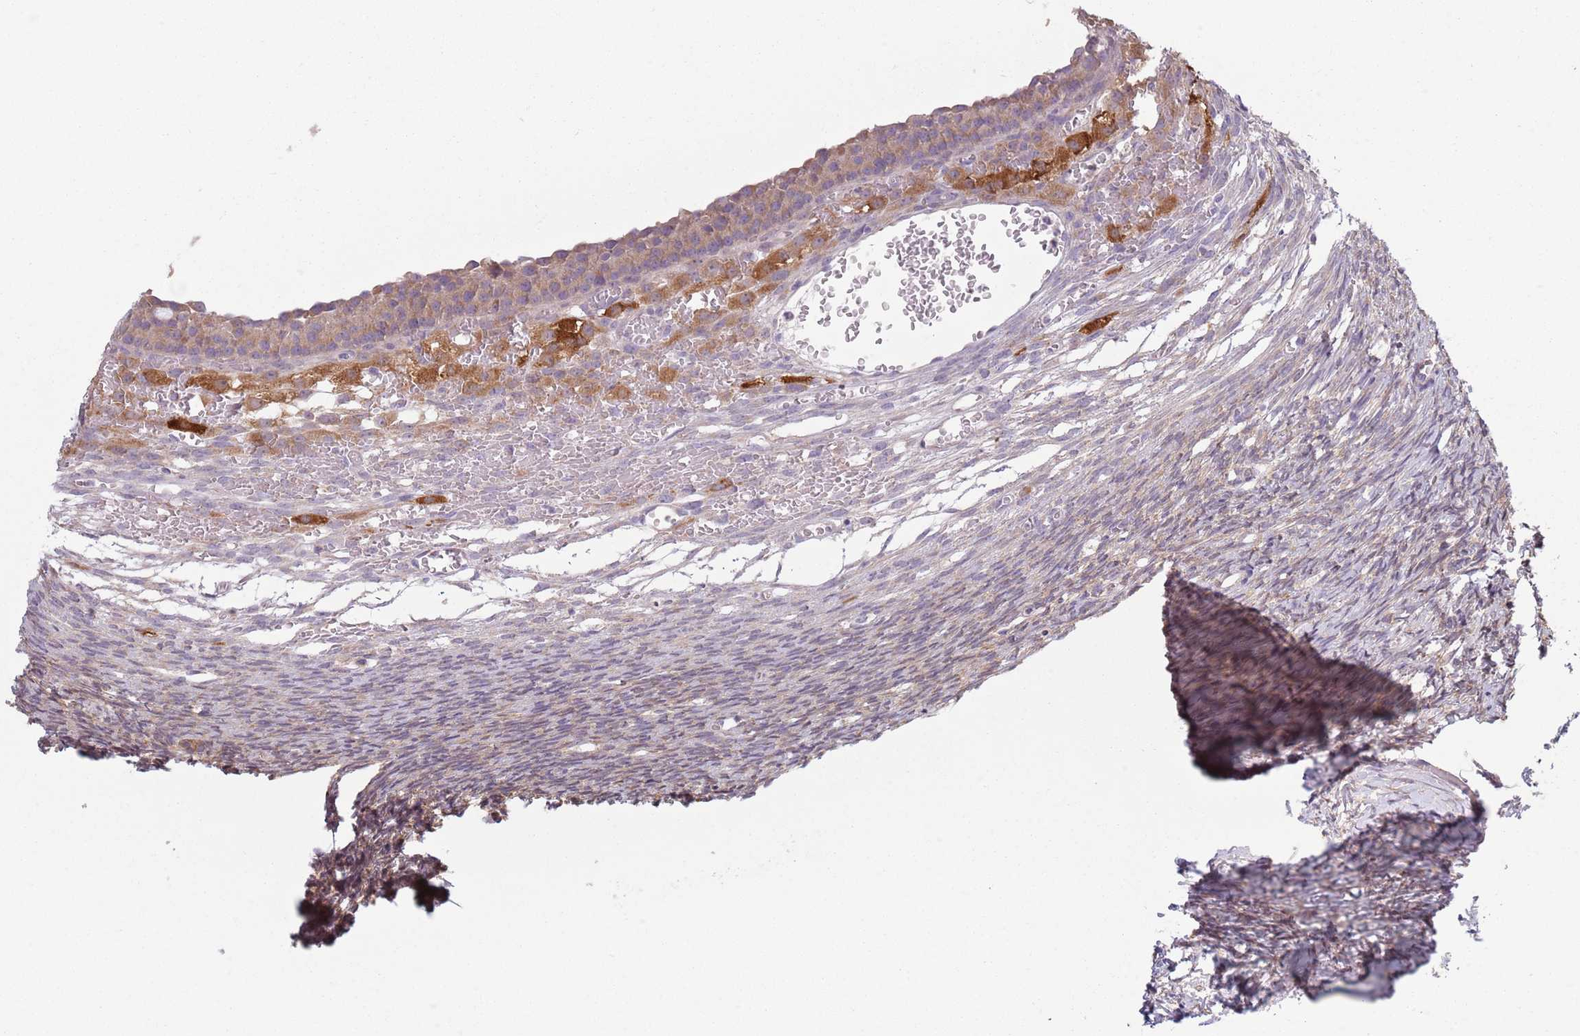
{"staining": {"intensity": "weak", "quantity": ">75%", "location": "cytoplasmic/membranous"}, "tissue": "ovary", "cell_type": "Follicle cells", "image_type": "normal", "snomed": [{"axis": "morphology", "description": "Normal tissue, NOS"}, {"axis": "topography", "description": "Ovary"}], "caption": "Human ovary stained for a protein (brown) exhibits weak cytoplasmic/membranous positive positivity in approximately >75% of follicle cells.", "gene": "COQ5", "patient": {"sex": "female", "age": 39}}